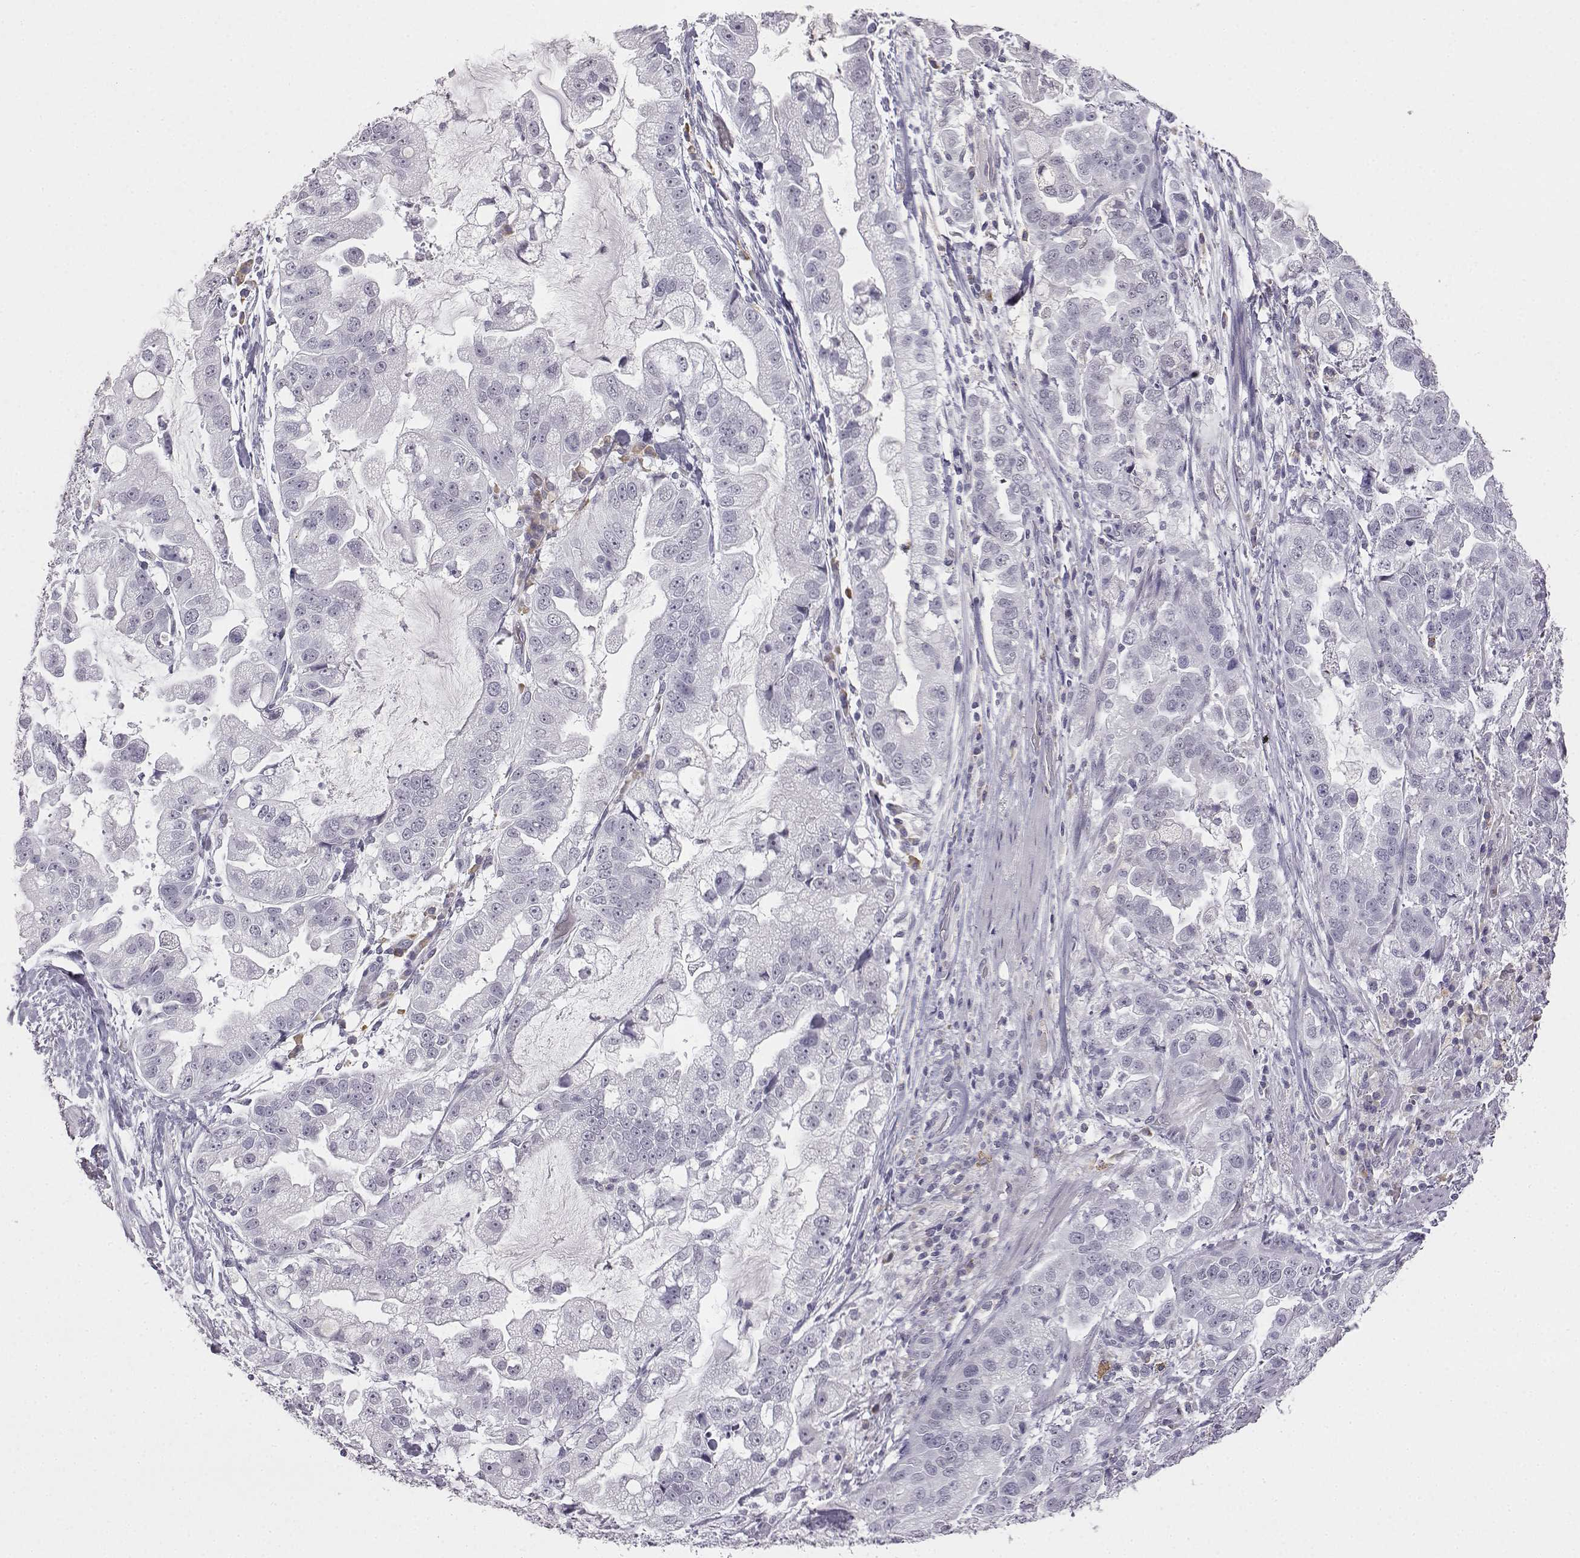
{"staining": {"intensity": "negative", "quantity": "none", "location": "none"}, "tissue": "stomach cancer", "cell_type": "Tumor cells", "image_type": "cancer", "snomed": [{"axis": "morphology", "description": "Adenocarcinoma, NOS"}, {"axis": "topography", "description": "Stomach"}], "caption": "Tumor cells show no significant positivity in stomach adenocarcinoma.", "gene": "VGF", "patient": {"sex": "male", "age": 59}}